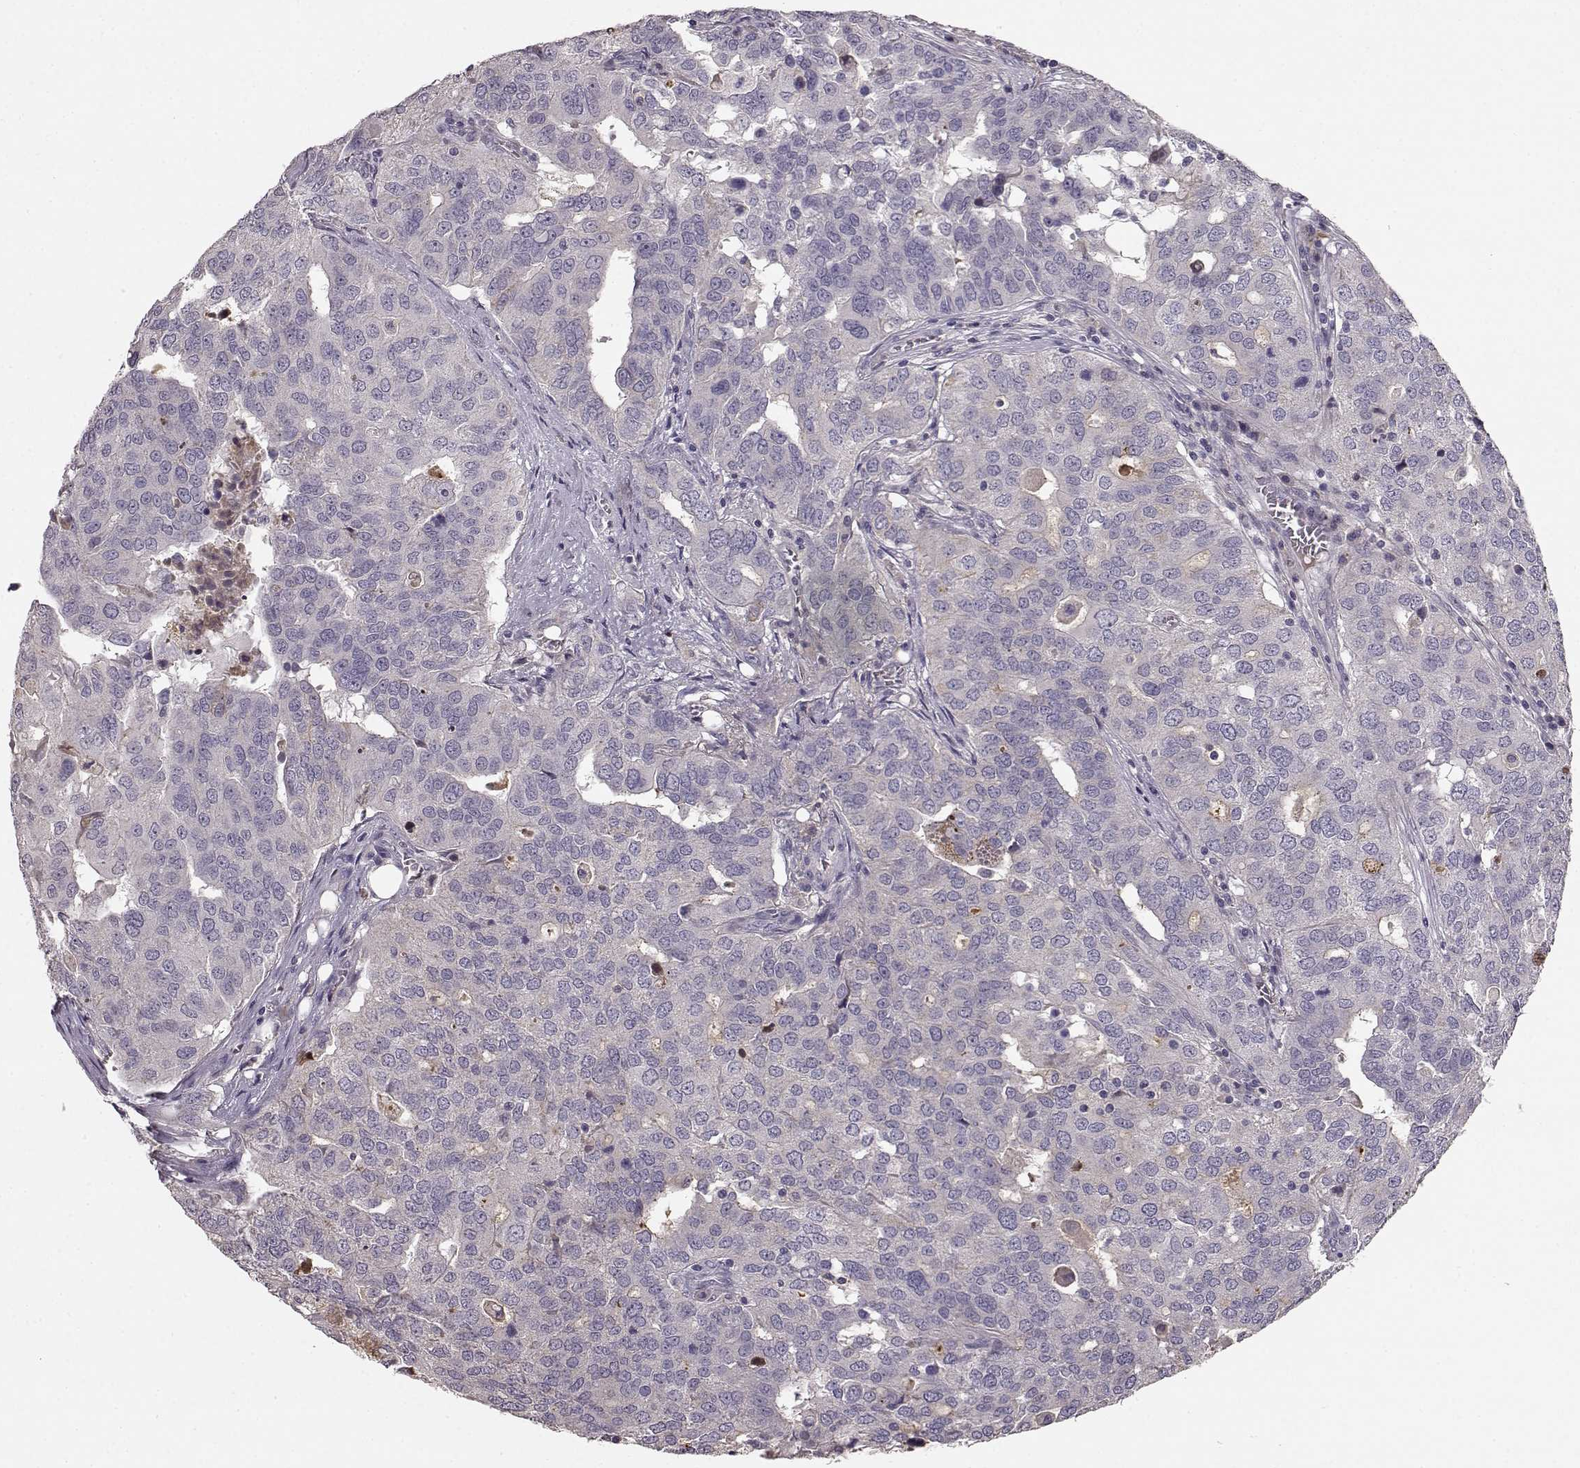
{"staining": {"intensity": "negative", "quantity": "none", "location": "none"}, "tissue": "ovarian cancer", "cell_type": "Tumor cells", "image_type": "cancer", "snomed": [{"axis": "morphology", "description": "Carcinoma, endometroid"}, {"axis": "topography", "description": "Soft tissue"}, {"axis": "topography", "description": "Ovary"}], "caption": "Immunohistochemical staining of human ovarian endometroid carcinoma displays no significant positivity in tumor cells. (DAB immunohistochemistry (IHC) visualized using brightfield microscopy, high magnification).", "gene": "YJEFN3", "patient": {"sex": "female", "age": 52}}